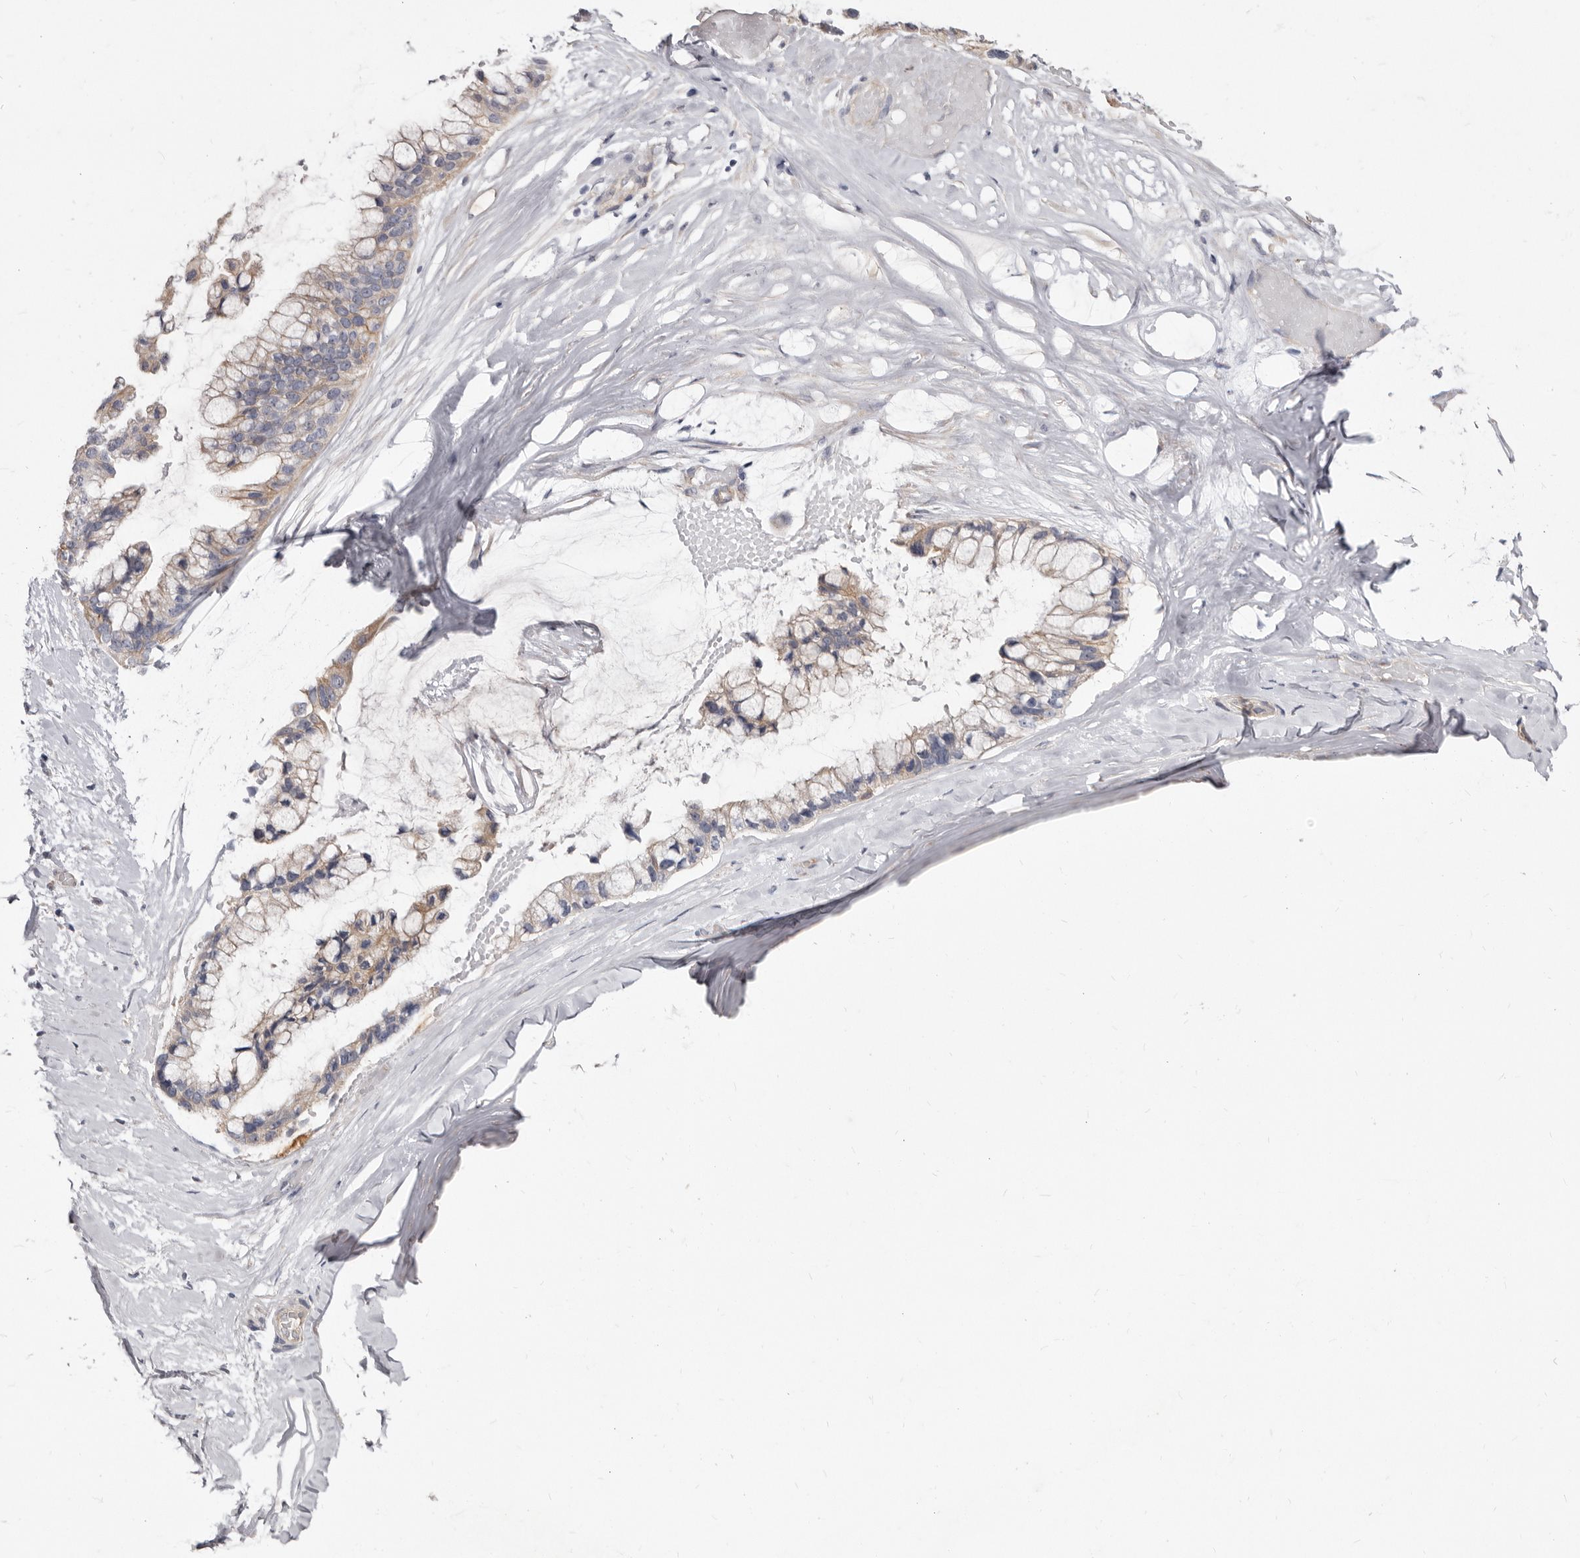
{"staining": {"intensity": "weak", "quantity": ">75%", "location": "cytoplasmic/membranous"}, "tissue": "ovarian cancer", "cell_type": "Tumor cells", "image_type": "cancer", "snomed": [{"axis": "morphology", "description": "Cystadenocarcinoma, mucinous, NOS"}, {"axis": "topography", "description": "Ovary"}], "caption": "A high-resolution photomicrograph shows IHC staining of ovarian cancer, which demonstrates weak cytoplasmic/membranous positivity in about >75% of tumor cells. Ihc stains the protein of interest in brown and the nuclei are stained blue.", "gene": "FMO2", "patient": {"sex": "female", "age": 39}}